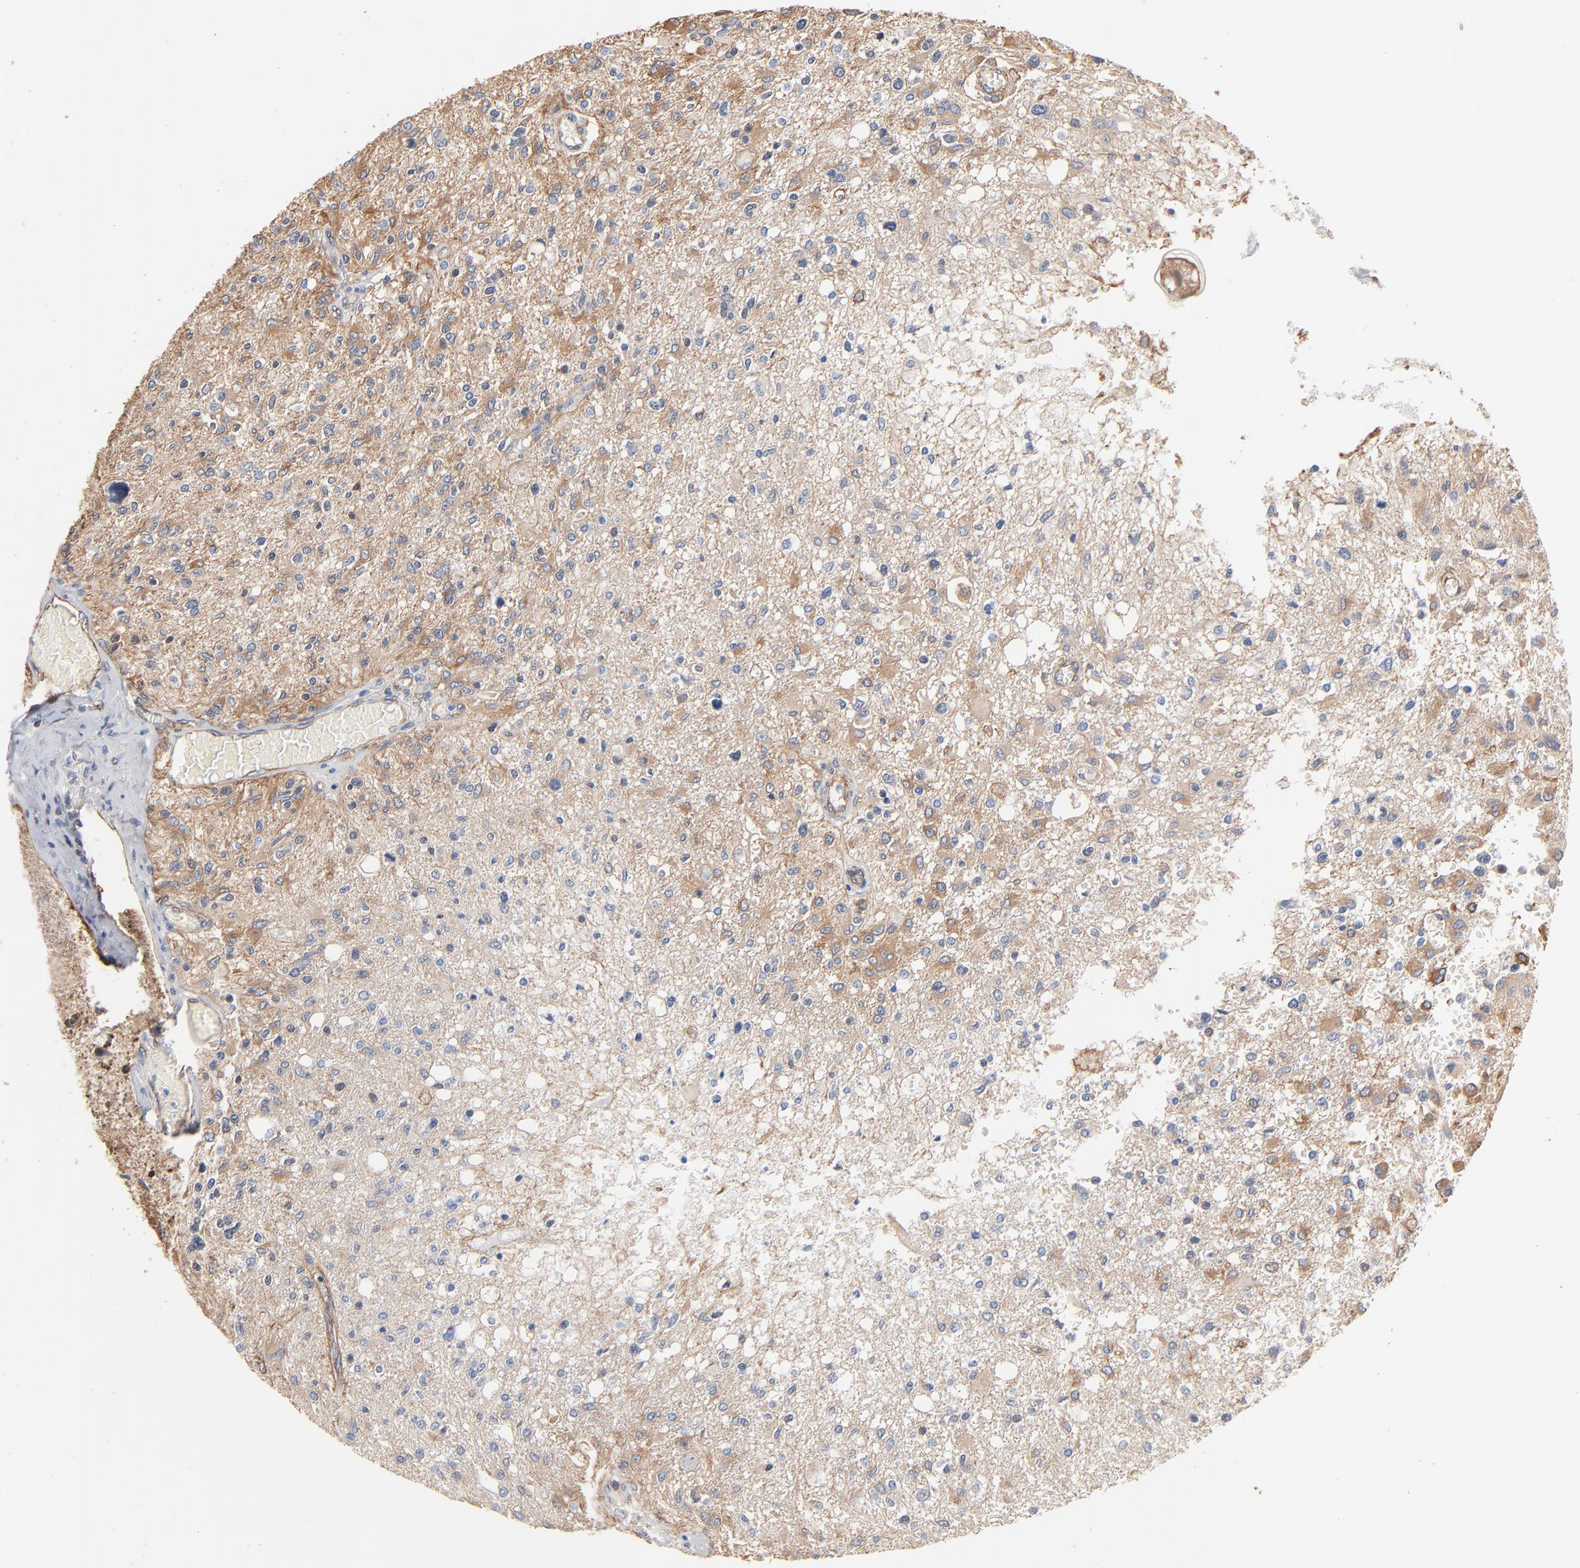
{"staining": {"intensity": "weak", "quantity": "25%-75%", "location": "cytoplasmic/membranous"}, "tissue": "glioma", "cell_type": "Tumor cells", "image_type": "cancer", "snomed": [{"axis": "morphology", "description": "Glioma, malignant, High grade"}, {"axis": "topography", "description": "Cerebral cortex"}], "caption": "A photomicrograph of human malignant glioma (high-grade) stained for a protein shows weak cytoplasmic/membranous brown staining in tumor cells. (brown staining indicates protein expression, while blue staining denotes nuclei).", "gene": "ABCD4", "patient": {"sex": "male", "age": 76}}